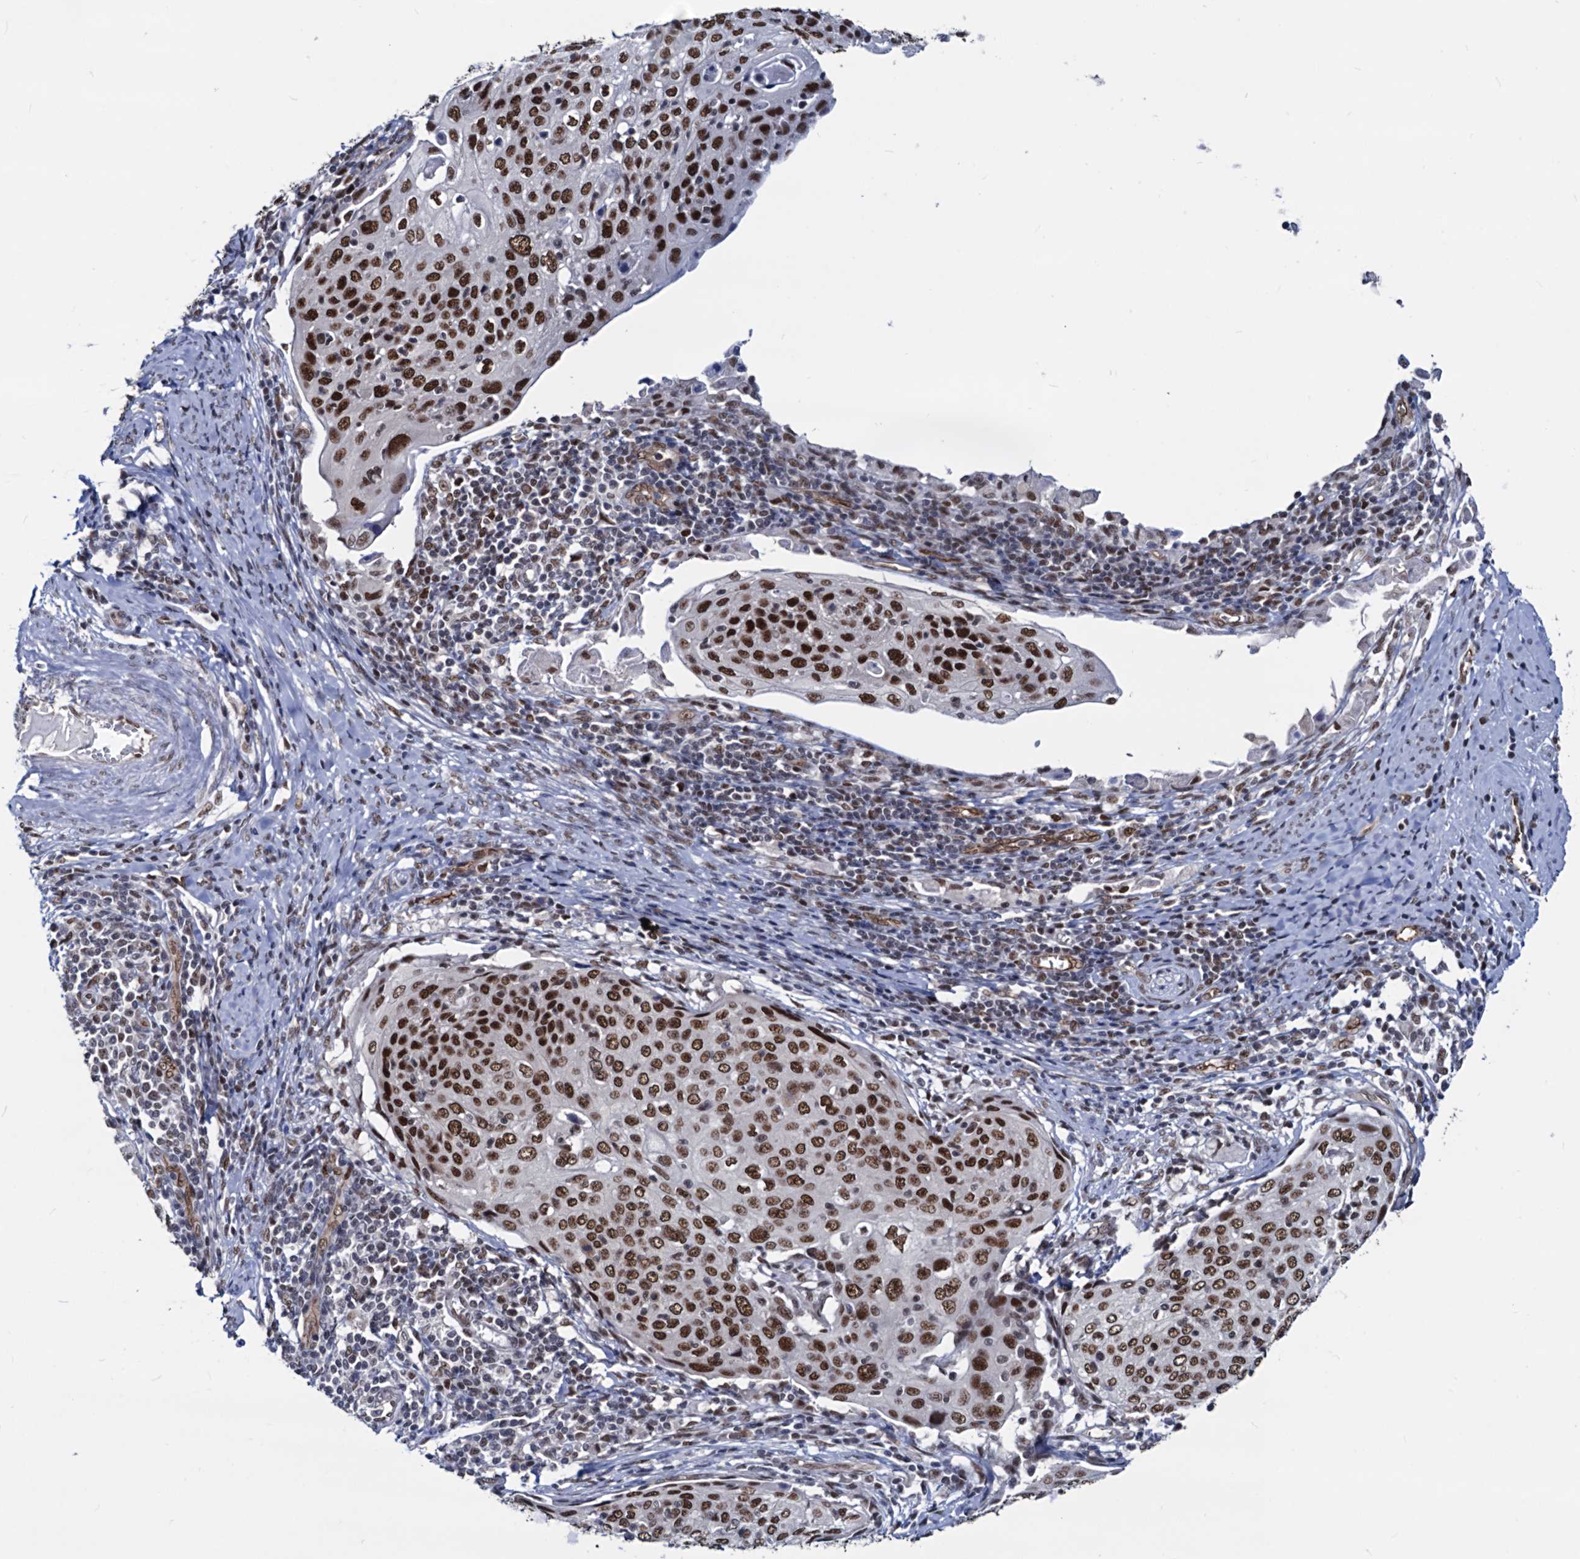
{"staining": {"intensity": "strong", "quantity": ">75%", "location": "nuclear"}, "tissue": "cervical cancer", "cell_type": "Tumor cells", "image_type": "cancer", "snomed": [{"axis": "morphology", "description": "Squamous cell carcinoma, NOS"}, {"axis": "topography", "description": "Cervix"}], "caption": "Strong nuclear protein staining is seen in approximately >75% of tumor cells in cervical cancer. Ihc stains the protein of interest in brown and the nuclei are stained blue.", "gene": "GALNT11", "patient": {"sex": "female", "age": 67}}